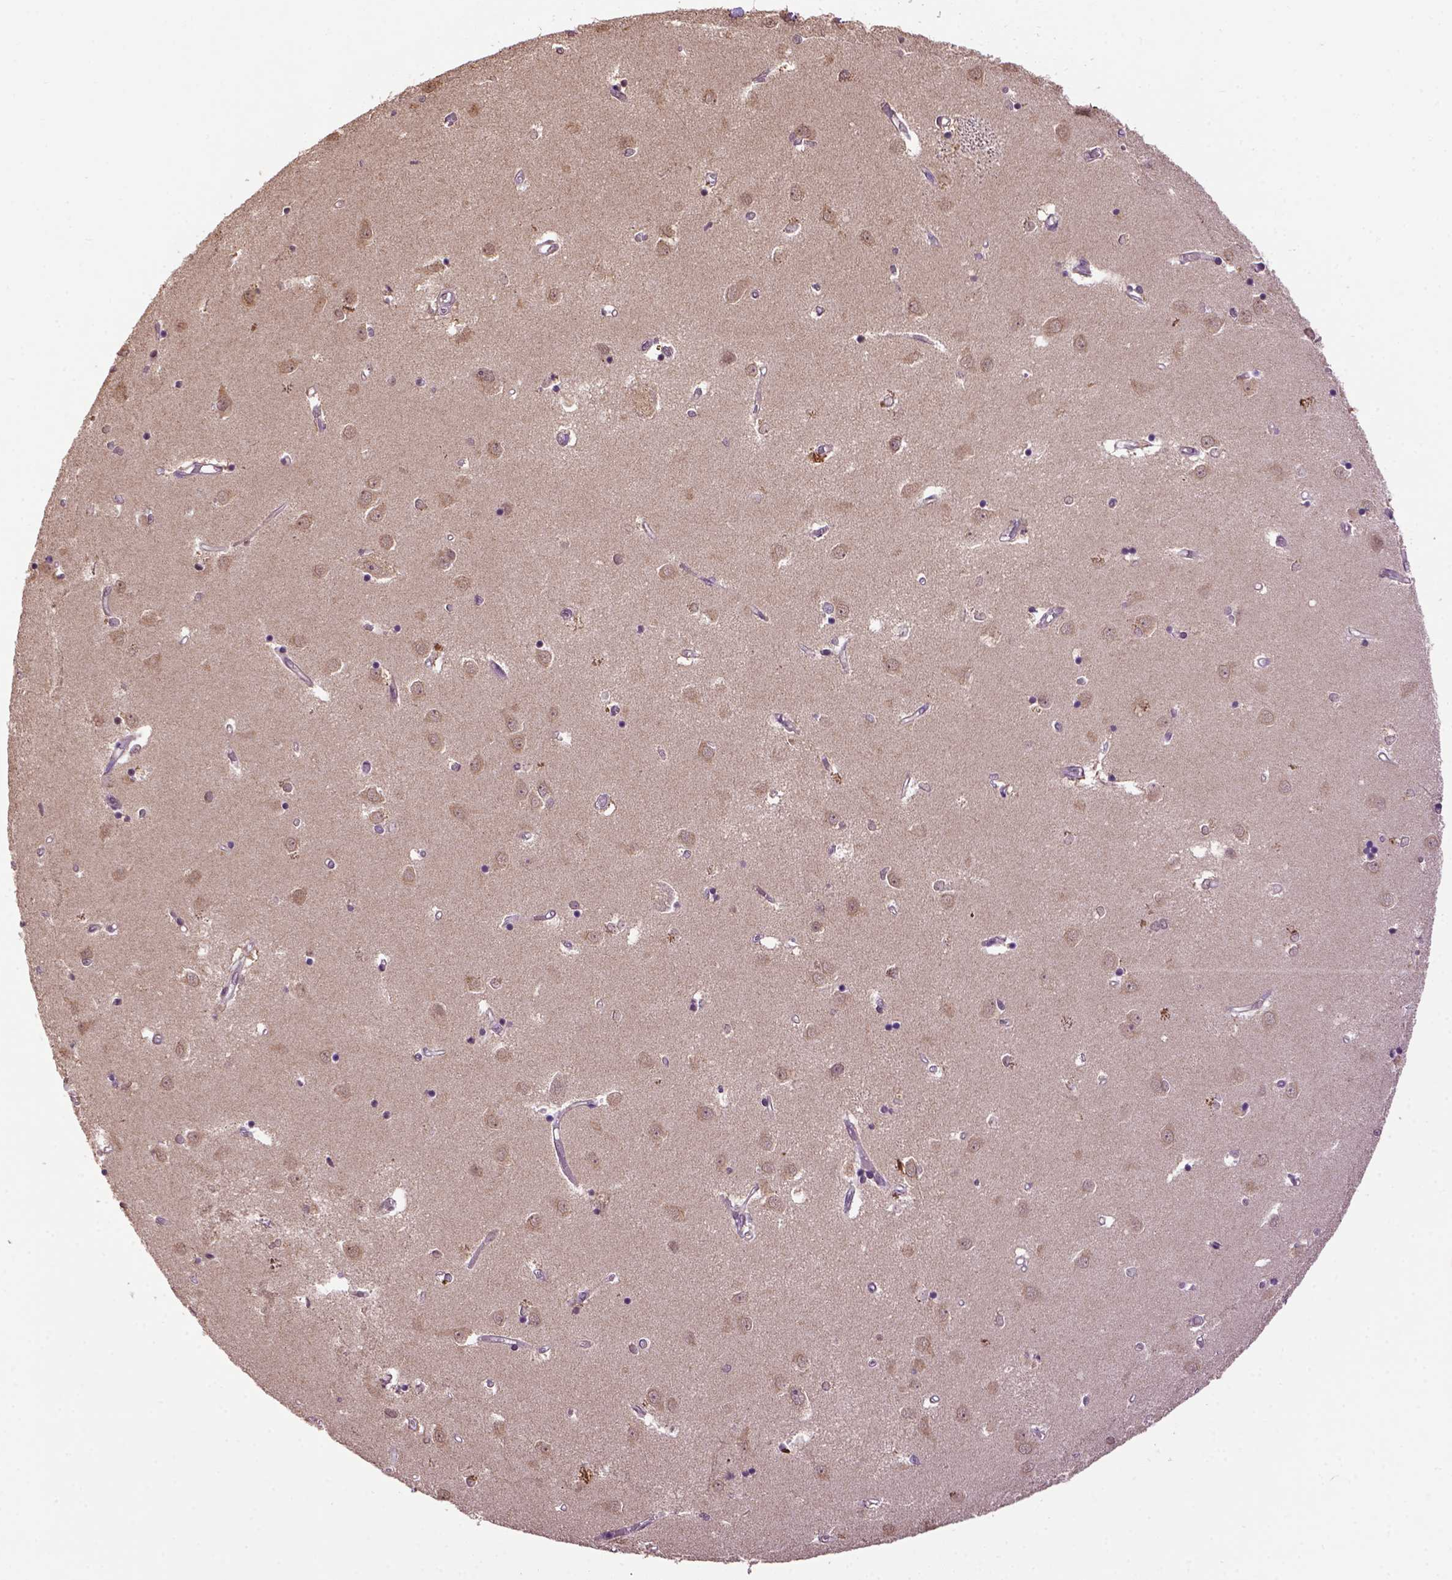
{"staining": {"intensity": "negative", "quantity": "none", "location": "none"}, "tissue": "caudate", "cell_type": "Glial cells", "image_type": "normal", "snomed": [{"axis": "morphology", "description": "Normal tissue, NOS"}, {"axis": "topography", "description": "Lateral ventricle wall"}], "caption": "A histopathology image of caudate stained for a protein shows no brown staining in glial cells.", "gene": "WDR17", "patient": {"sex": "male", "age": 54}}